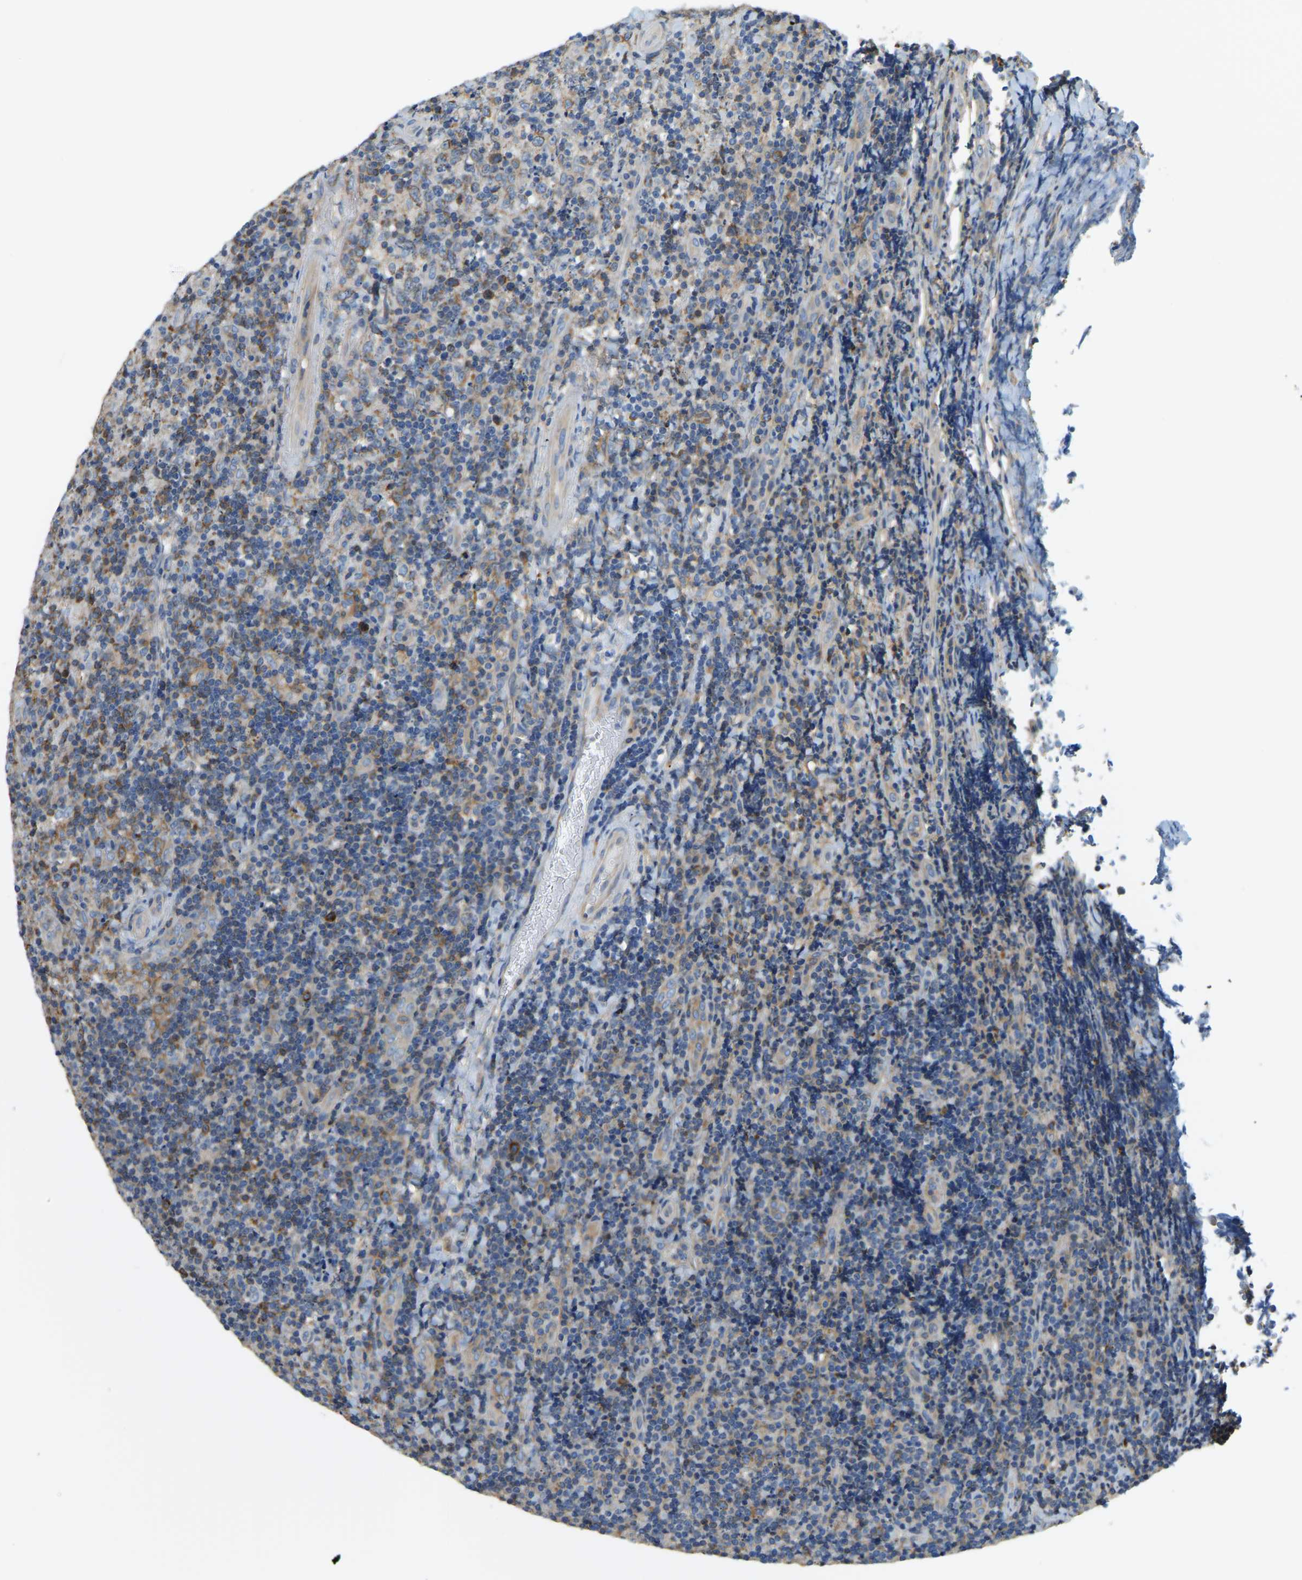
{"staining": {"intensity": "moderate", "quantity": ">75%", "location": "cytoplasmic/membranous"}, "tissue": "lymphoma", "cell_type": "Tumor cells", "image_type": "cancer", "snomed": [{"axis": "morphology", "description": "Malignant lymphoma, non-Hodgkin's type, High grade"}, {"axis": "topography", "description": "Tonsil"}], "caption": "Moderate cytoplasmic/membranous protein expression is identified in approximately >75% of tumor cells in high-grade malignant lymphoma, non-Hodgkin's type.", "gene": "AHNAK", "patient": {"sex": "female", "age": 36}}